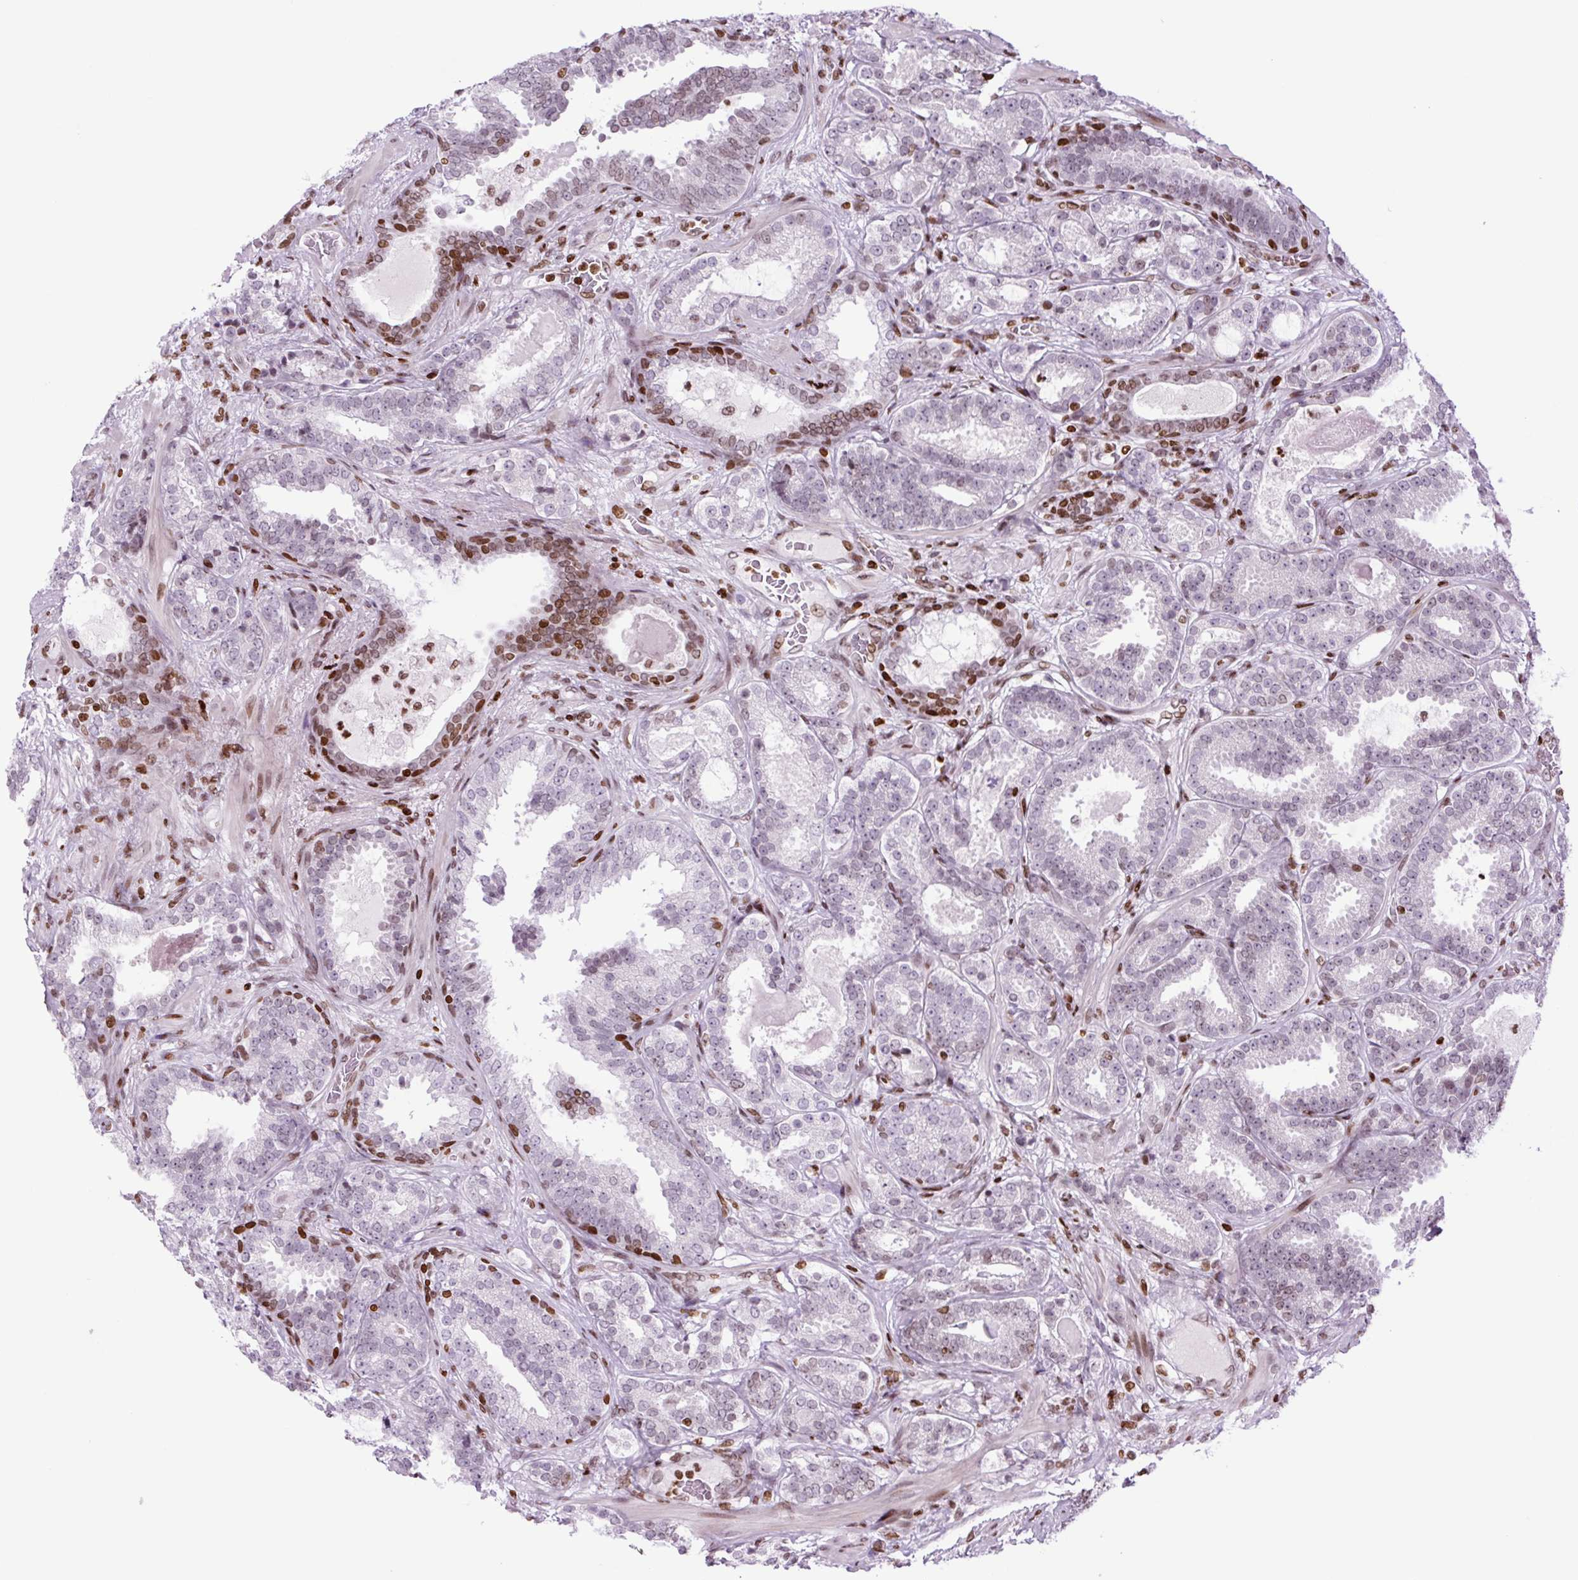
{"staining": {"intensity": "negative", "quantity": "none", "location": "none"}, "tissue": "prostate cancer", "cell_type": "Tumor cells", "image_type": "cancer", "snomed": [{"axis": "morphology", "description": "Adenocarcinoma, High grade"}, {"axis": "topography", "description": "Prostate"}], "caption": "This is an immunohistochemistry image of prostate cancer. There is no staining in tumor cells.", "gene": "H1-3", "patient": {"sex": "male", "age": 65}}